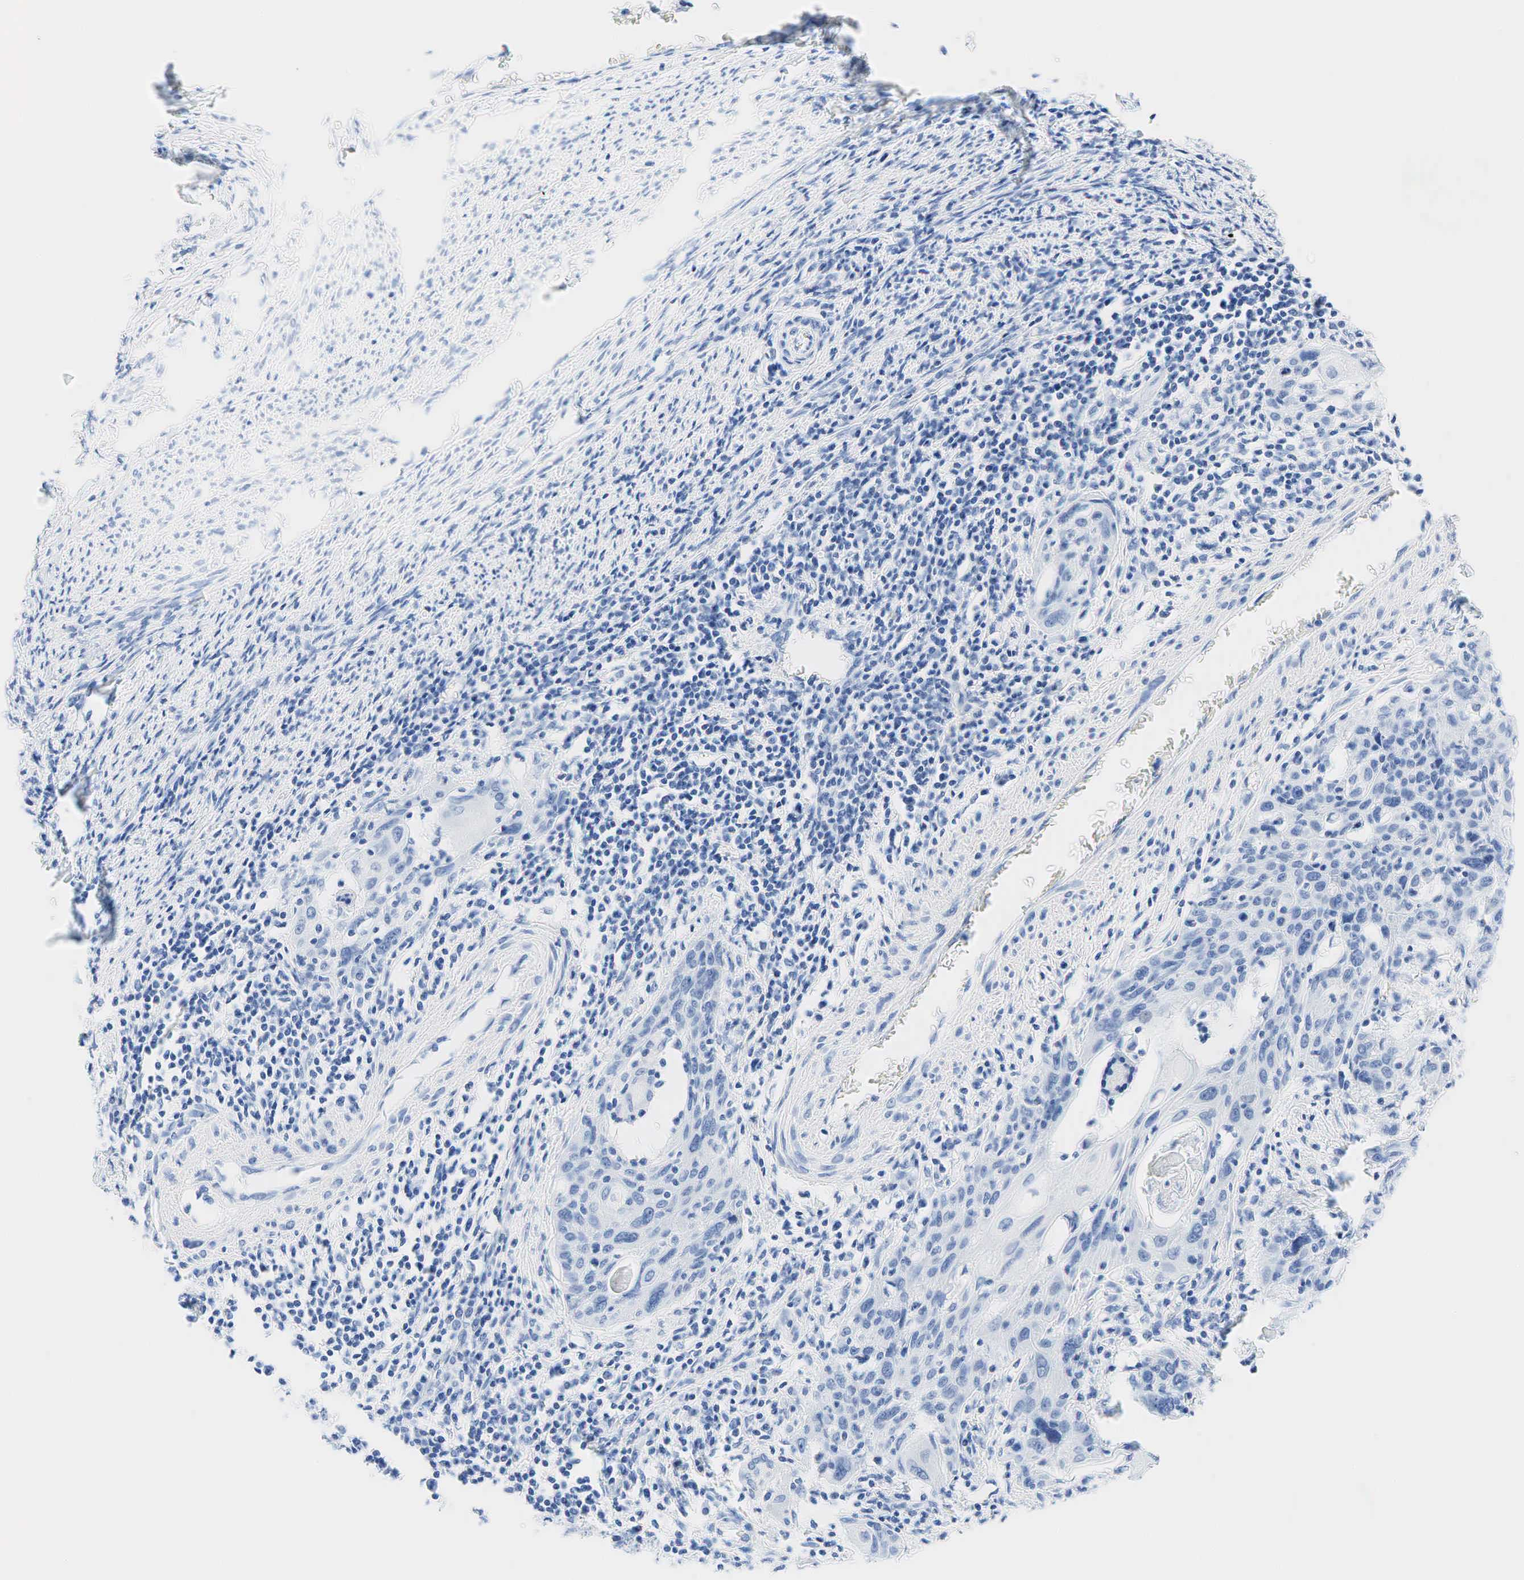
{"staining": {"intensity": "negative", "quantity": "none", "location": "none"}, "tissue": "cervical cancer", "cell_type": "Tumor cells", "image_type": "cancer", "snomed": [{"axis": "morphology", "description": "Squamous cell carcinoma, NOS"}, {"axis": "topography", "description": "Cervix"}], "caption": "Immunohistochemistry of squamous cell carcinoma (cervical) demonstrates no expression in tumor cells.", "gene": "INHA", "patient": {"sex": "female", "age": 54}}